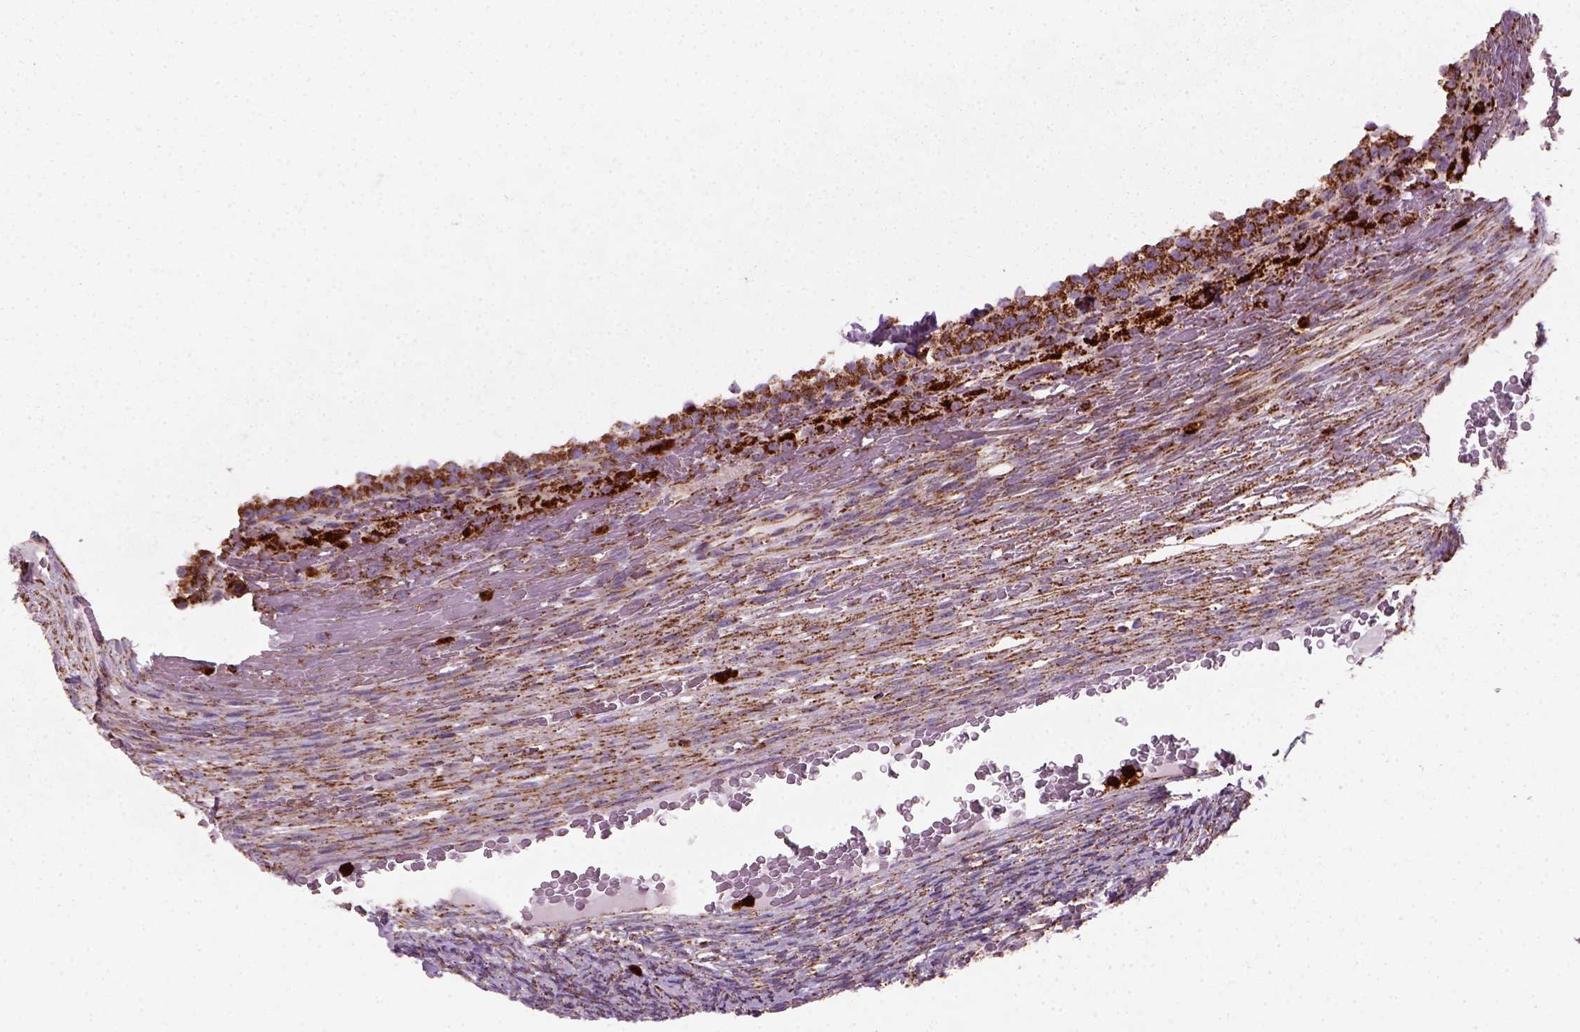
{"staining": {"intensity": "strong", "quantity": ">75%", "location": "cytoplasmic/membranous"}, "tissue": "ovary", "cell_type": "Follicle cells", "image_type": "normal", "snomed": [{"axis": "morphology", "description": "Normal tissue, NOS"}, {"axis": "topography", "description": "Ovary"}], "caption": "Immunohistochemistry (IHC) image of normal ovary stained for a protein (brown), which exhibits high levels of strong cytoplasmic/membranous positivity in about >75% of follicle cells.", "gene": "NUDT16L1", "patient": {"sex": "female", "age": 34}}